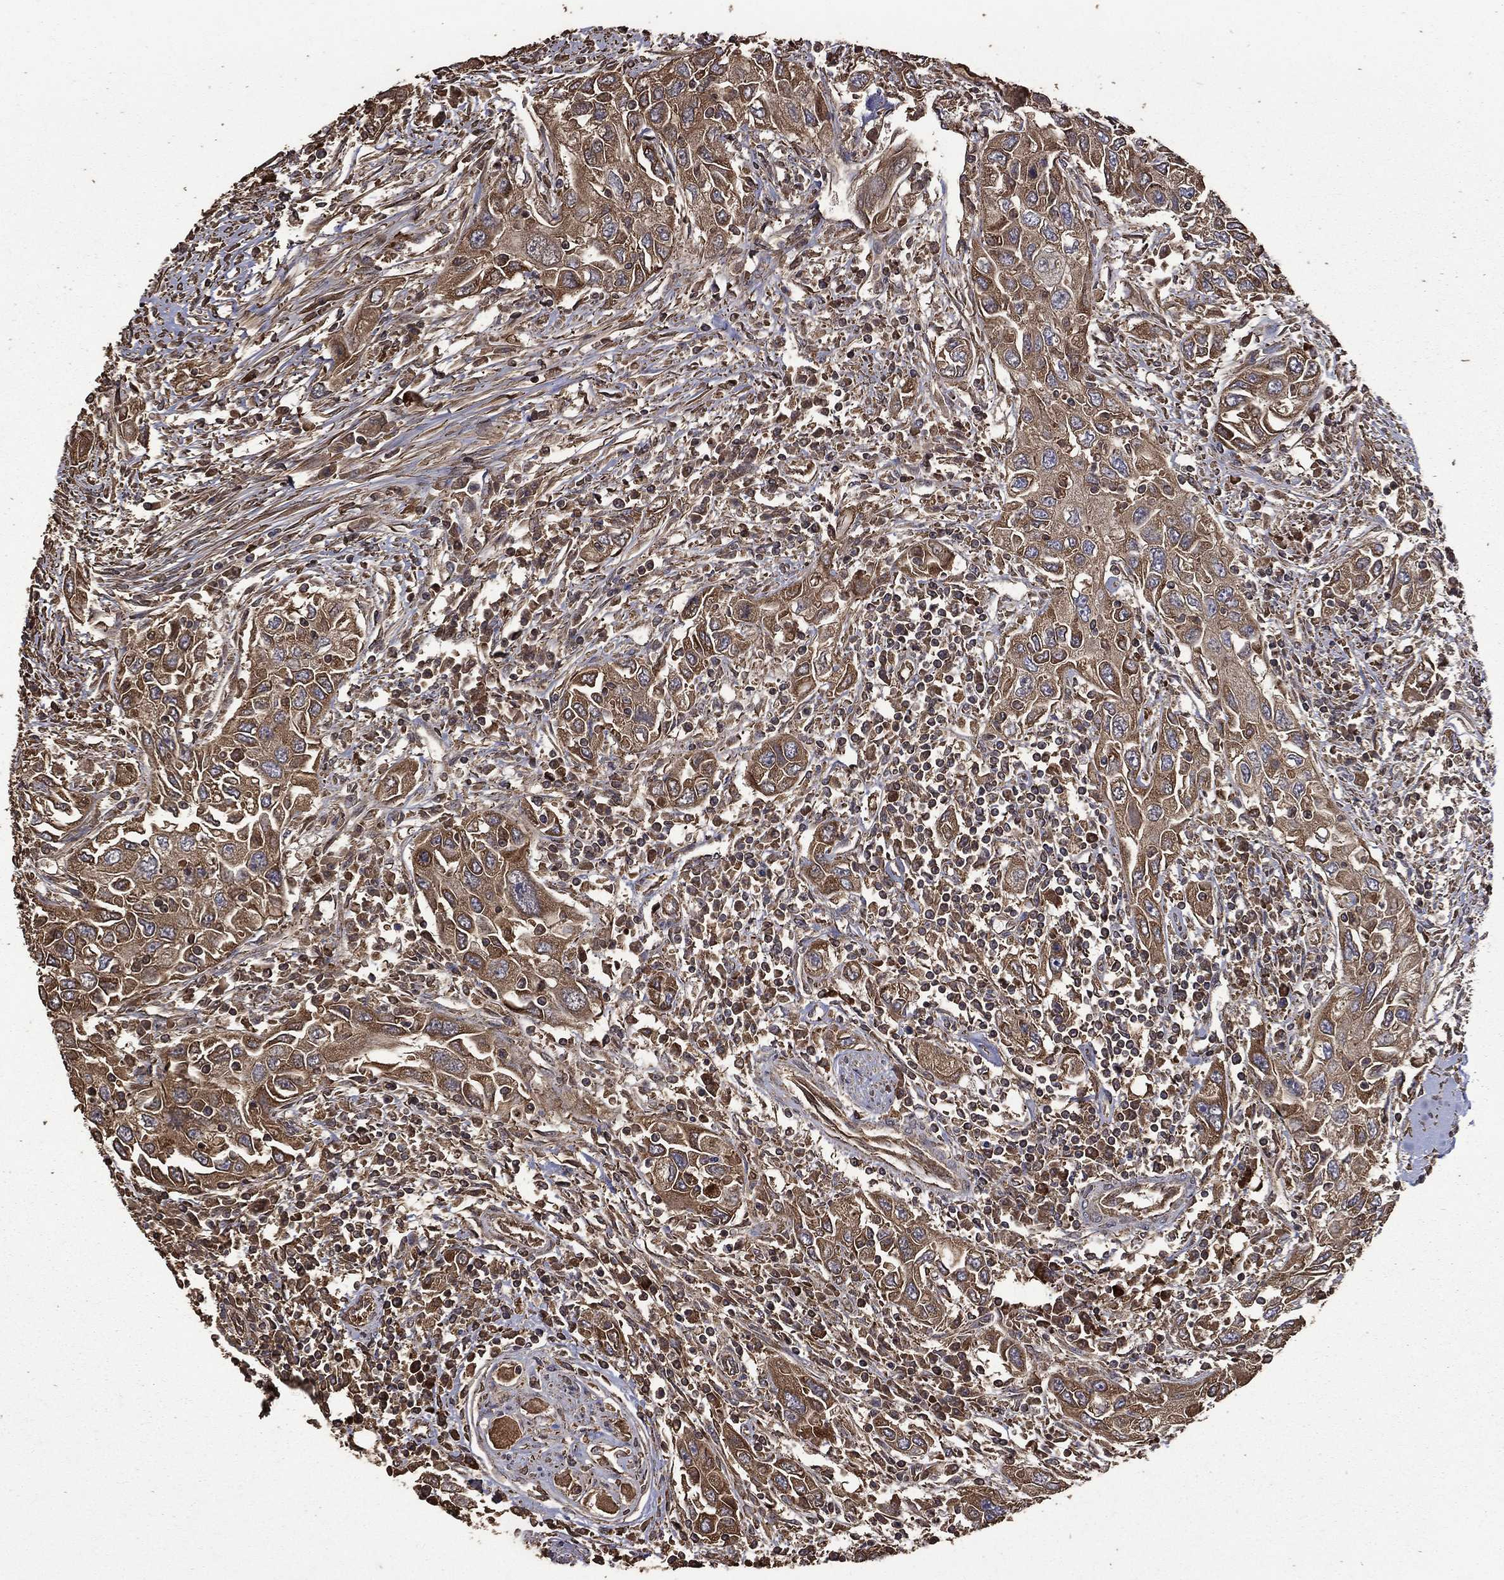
{"staining": {"intensity": "moderate", "quantity": ">75%", "location": "cytoplasmic/membranous"}, "tissue": "urothelial cancer", "cell_type": "Tumor cells", "image_type": "cancer", "snomed": [{"axis": "morphology", "description": "Urothelial carcinoma, High grade"}, {"axis": "topography", "description": "Urinary bladder"}], "caption": "Urothelial cancer was stained to show a protein in brown. There is medium levels of moderate cytoplasmic/membranous expression in about >75% of tumor cells. (Brightfield microscopy of DAB IHC at high magnification).", "gene": "METTL27", "patient": {"sex": "male", "age": 76}}